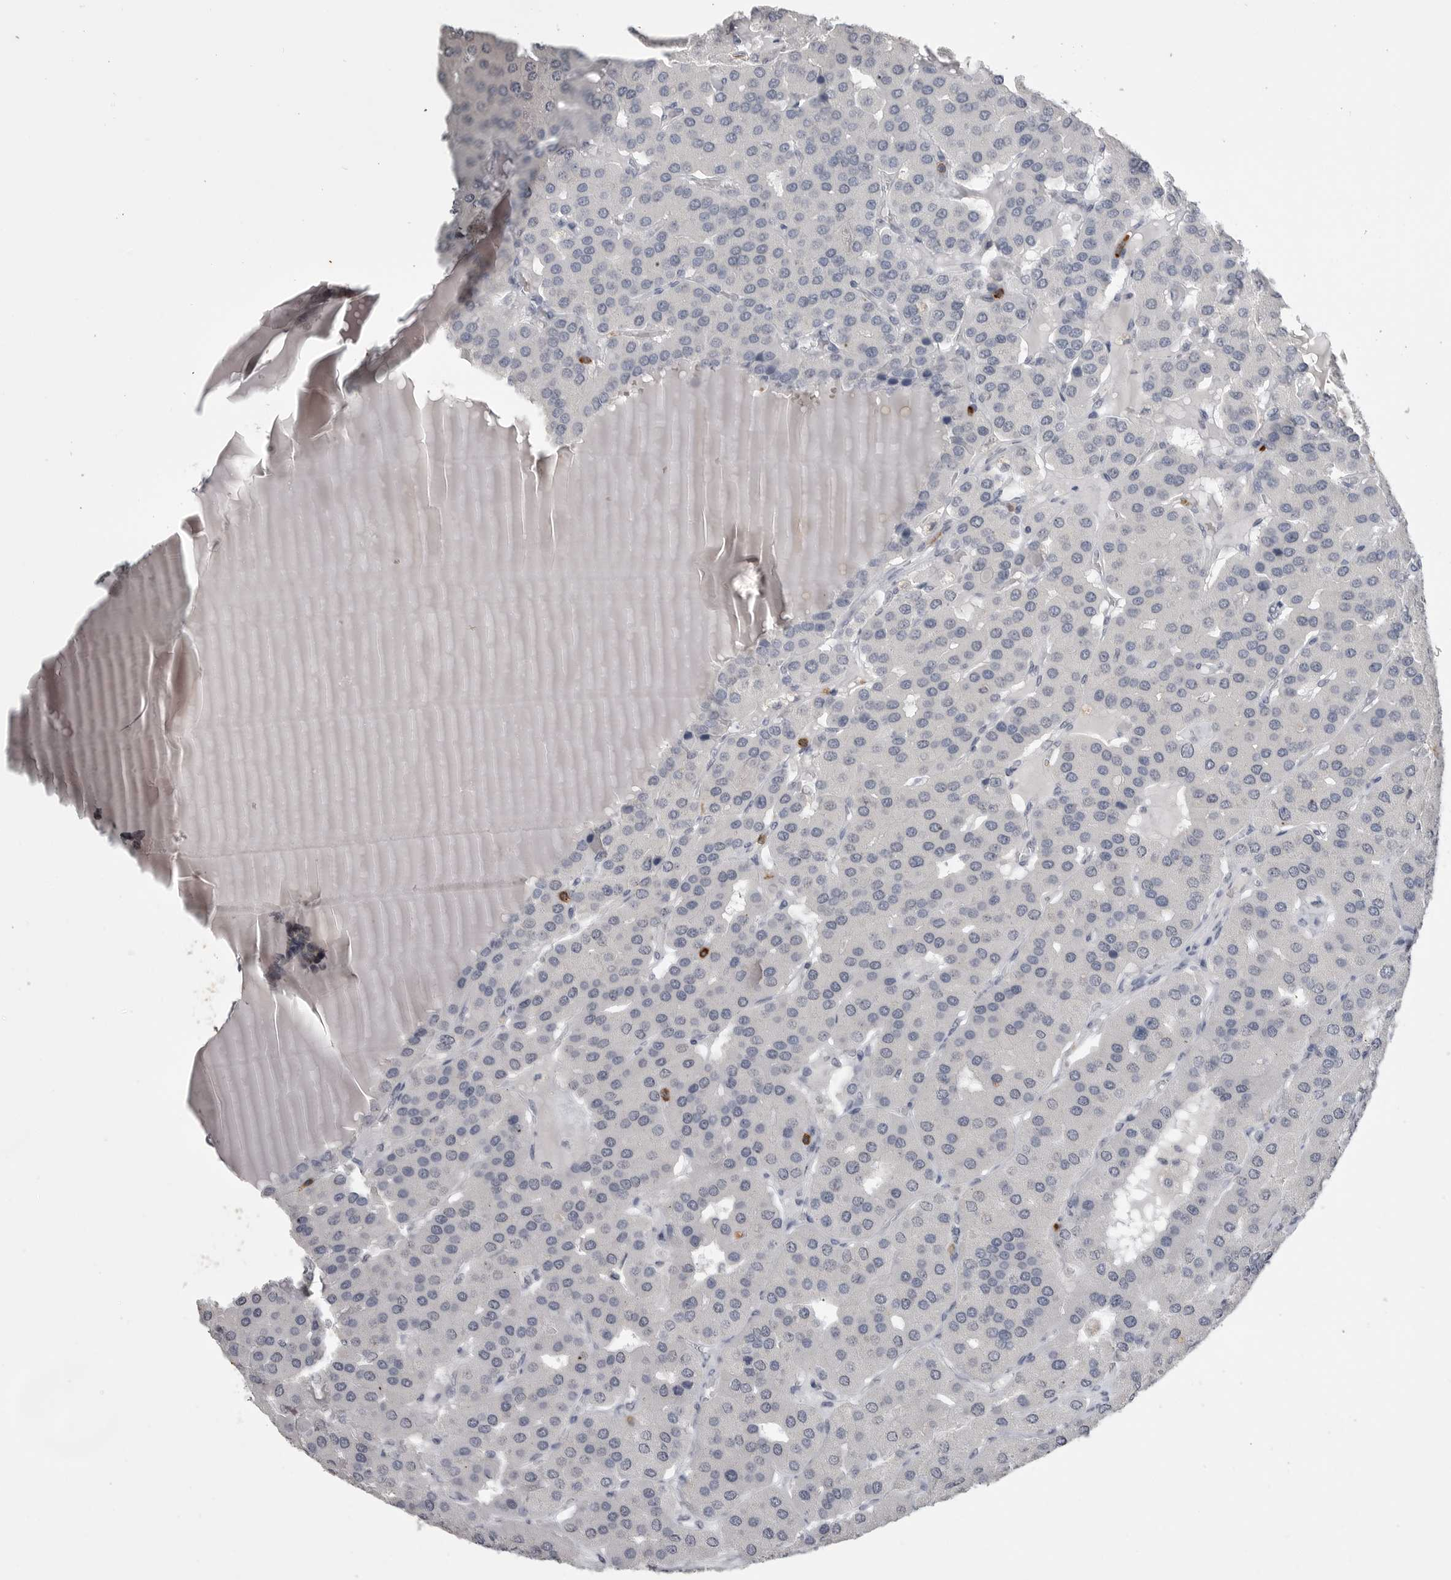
{"staining": {"intensity": "negative", "quantity": "none", "location": "none"}, "tissue": "parathyroid gland", "cell_type": "Glandular cells", "image_type": "normal", "snomed": [{"axis": "morphology", "description": "Normal tissue, NOS"}, {"axis": "morphology", "description": "Adenoma, NOS"}, {"axis": "topography", "description": "Parathyroid gland"}], "caption": "Parathyroid gland was stained to show a protein in brown. There is no significant positivity in glandular cells. (DAB immunohistochemistry (IHC), high magnification).", "gene": "ITGAL", "patient": {"sex": "female", "age": 86}}